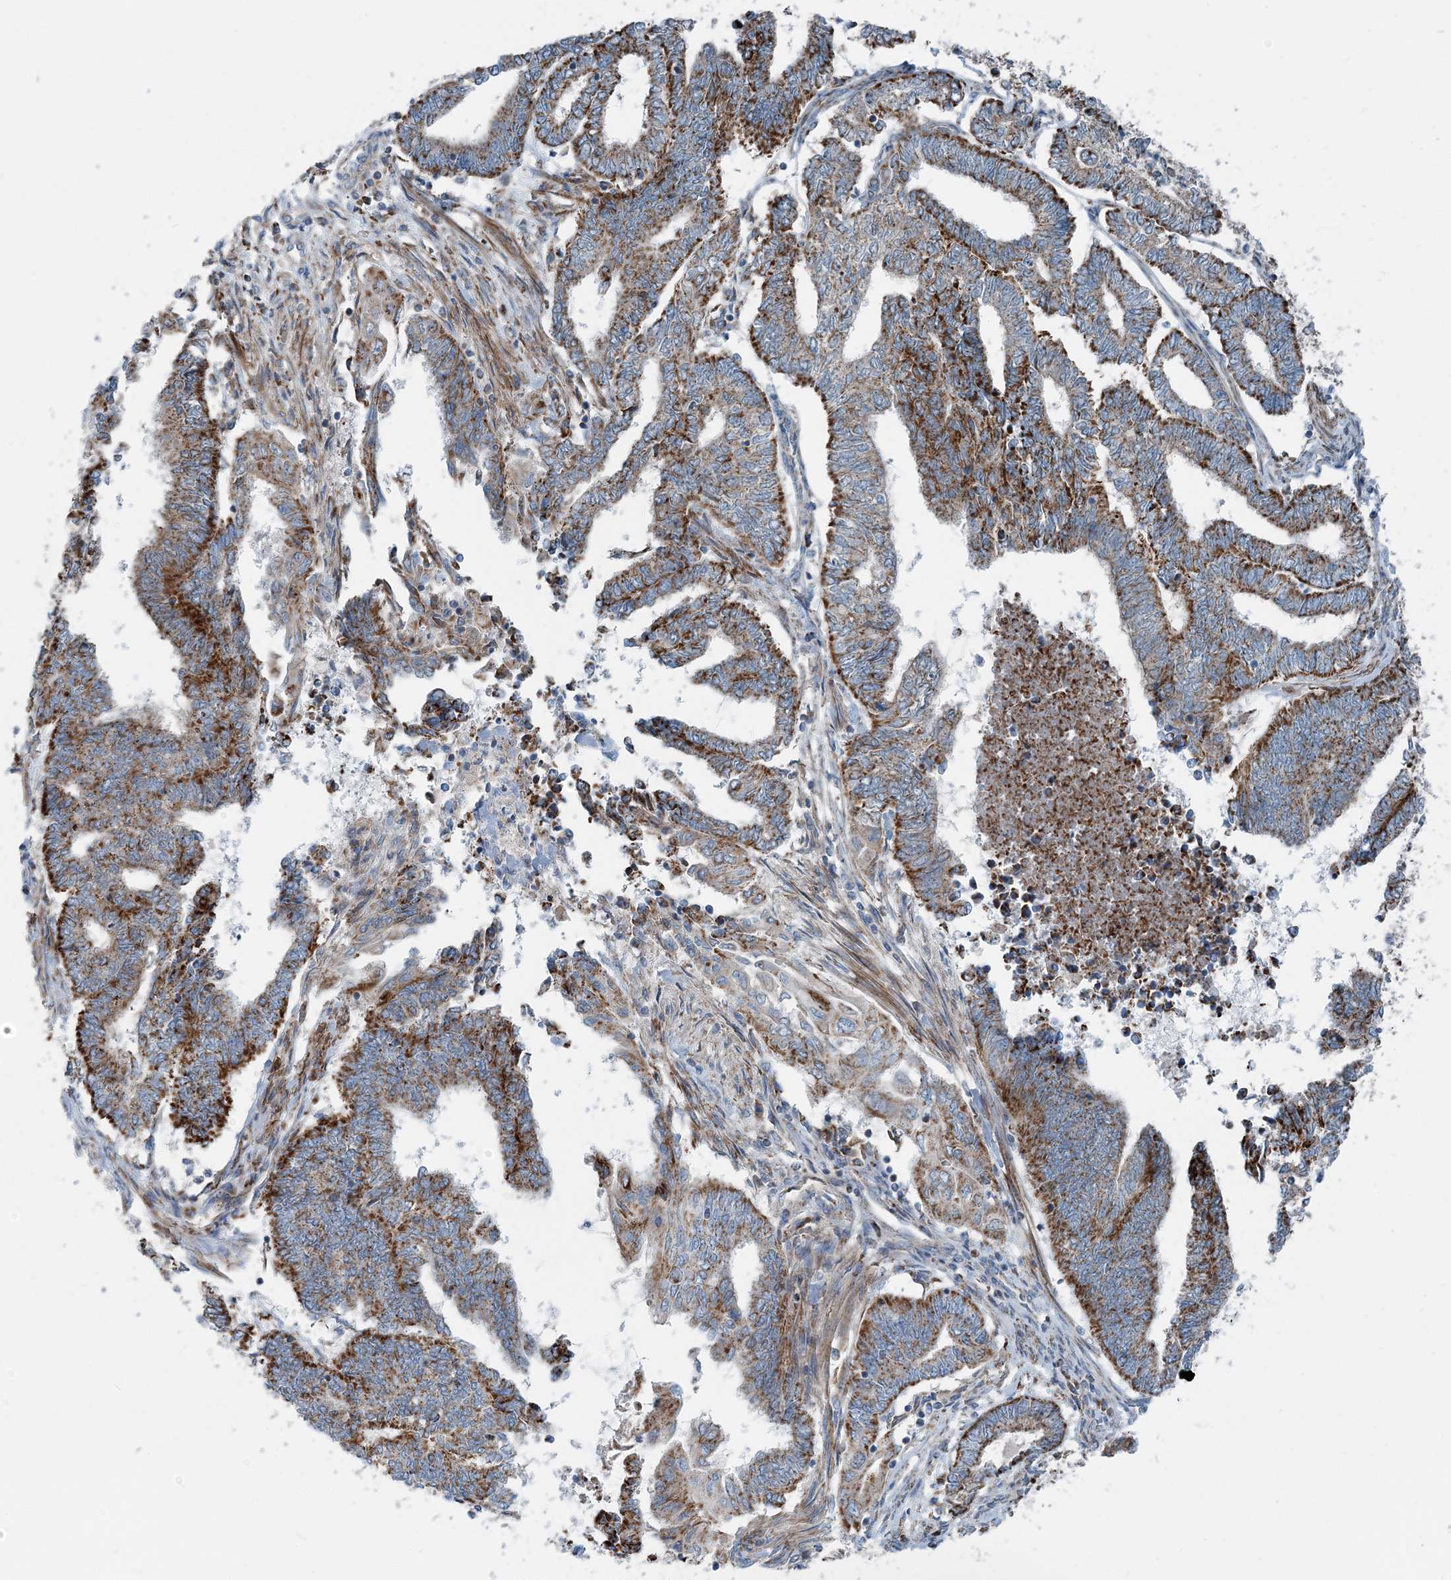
{"staining": {"intensity": "strong", "quantity": ">75%", "location": "cytoplasmic/membranous"}, "tissue": "endometrial cancer", "cell_type": "Tumor cells", "image_type": "cancer", "snomed": [{"axis": "morphology", "description": "Adenocarcinoma, NOS"}, {"axis": "topography", "description": "Uterus"}, {"axis": "topography", "description": "Endometrium"}], "caption": "Human endometrial cancer stained with a protein marker exhibits strong staining in tumor cells.", "gene": "INTU", "patient": {"sex": "female", "age": 70}}